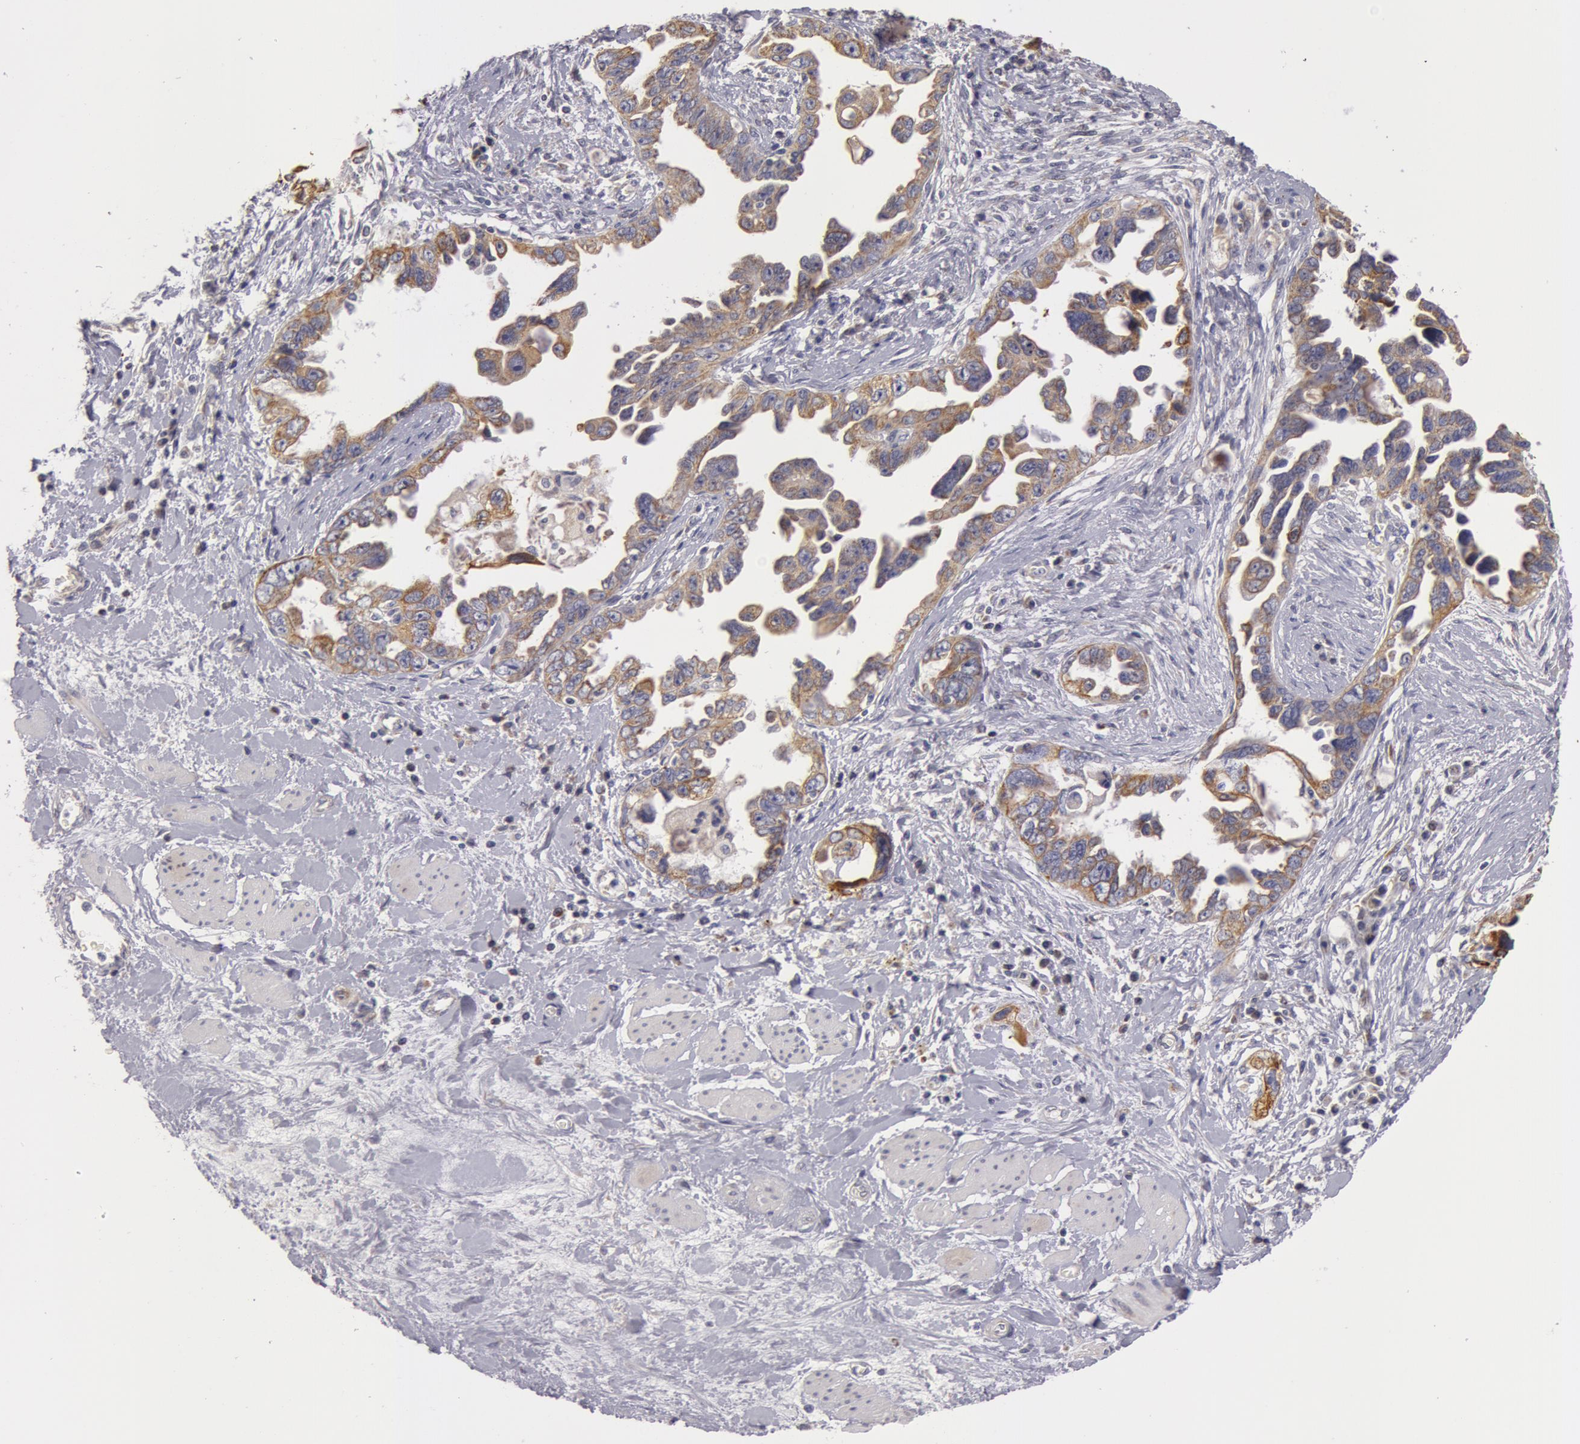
{"staining": {"intensity": "weak", "quantity": ">75%", "location": "cytoplasmic/membranous"}, "tissue": "ovarian cancer", "cell_type": "Tumor cells", "image_type": "cancer", "snomed": [{"axis": "morphology", "description": "Cystadenocarcinoma, serous, NOS"}, {"axis": "topography", "description": "Ovary"}], "caption": "A brown stain highlights weak cytoplasmic/membranous positivity of a protein in serous cystadenocarcinoma (ovarian) tumor cells.", "gene": "KRT18", "patient": {"sex": "female", "age": 63}}